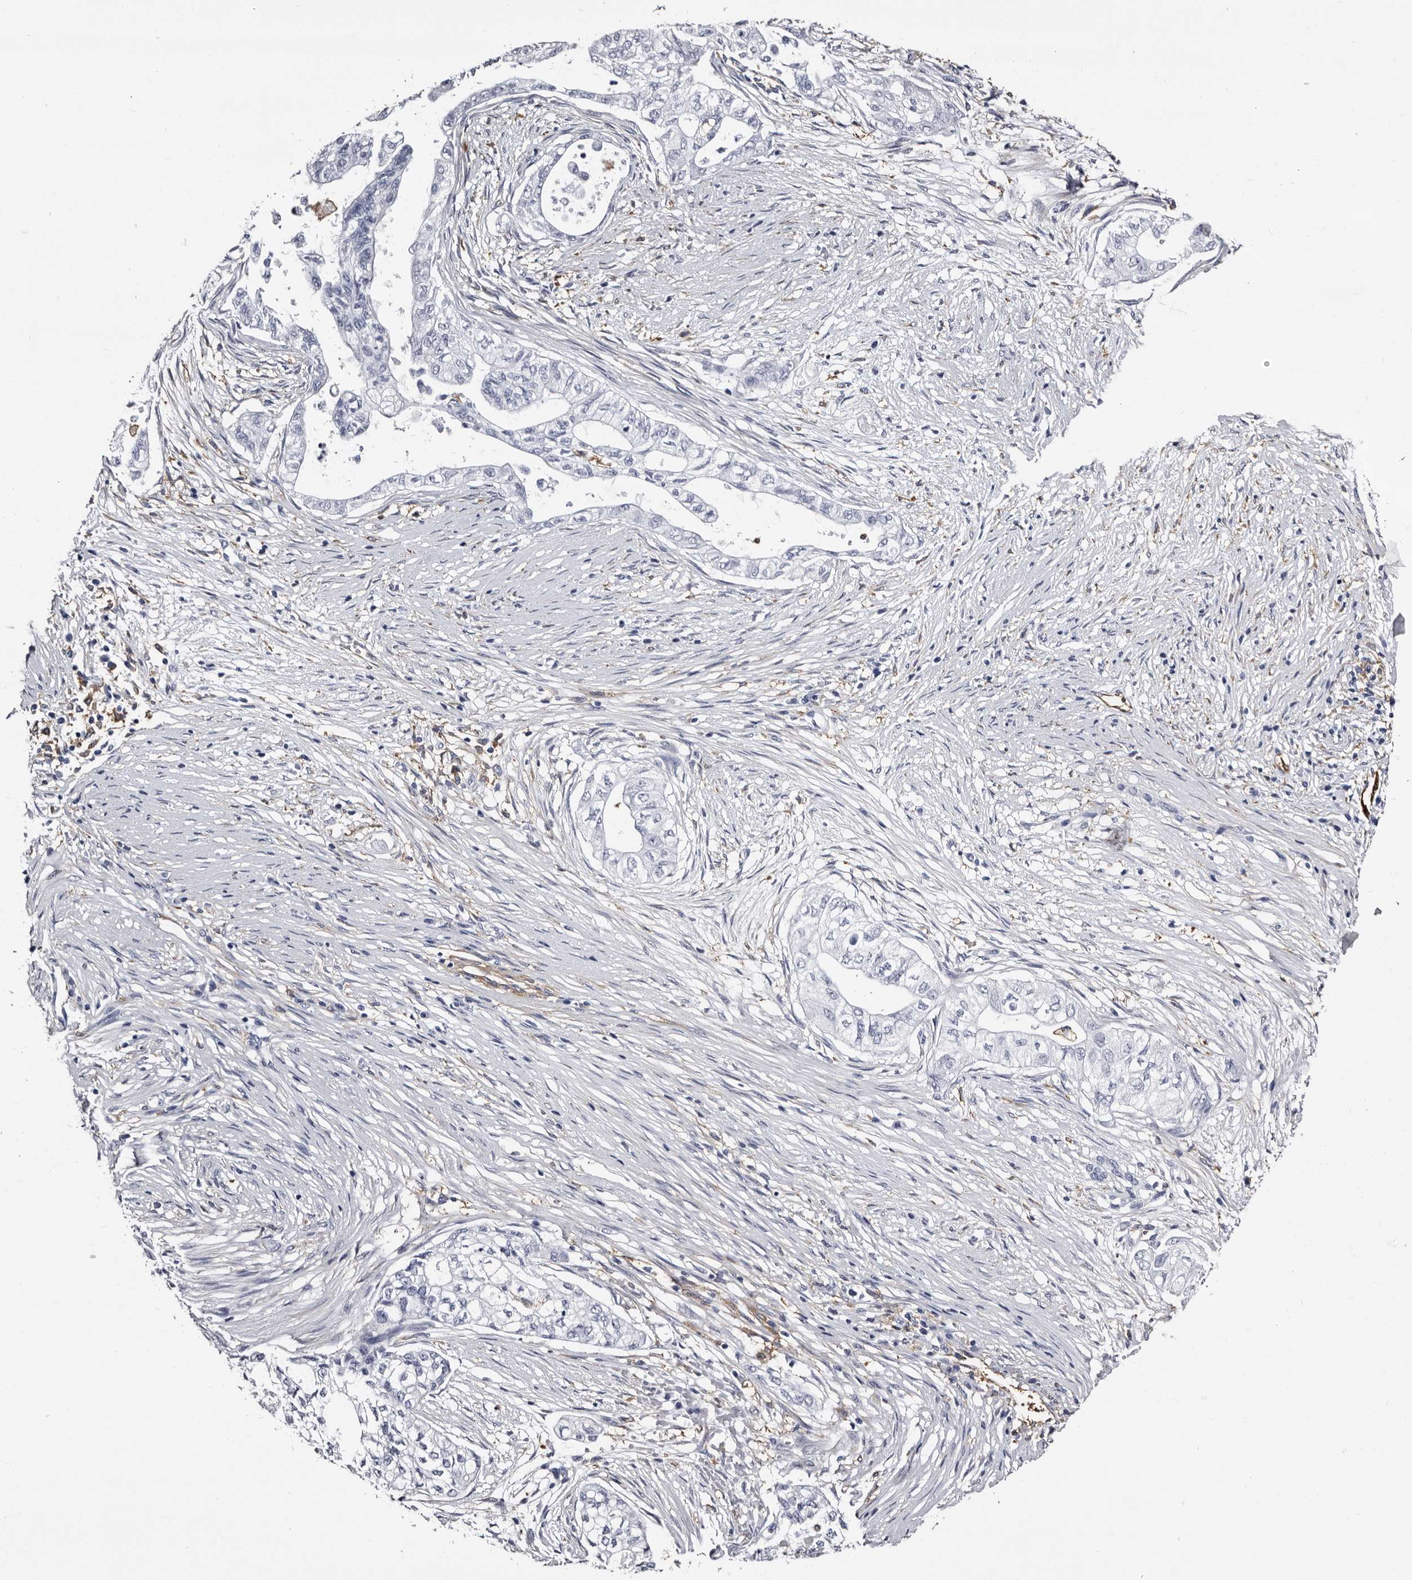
{"staining": {"intensity": "negative", "quantity": "none", "location": "none"}, "tissue": "pancreatic cancer", "cell_type": "Tumor cells", "image_type": "cancer", "snomed": [{"axis": "morphology", "description": "Adenocarcinoma, NOS"}, {"axis": "topography", "description": "Pancreas"}], "caption": "High power microscopy photomicrograph of an immunohistochemistry histopathology image of pancreatic adenocarcinoma, revealing no significant expression in tumor cells.", "gene": "EPB41L3", "patient": {"sex": "male", "age": 72}}